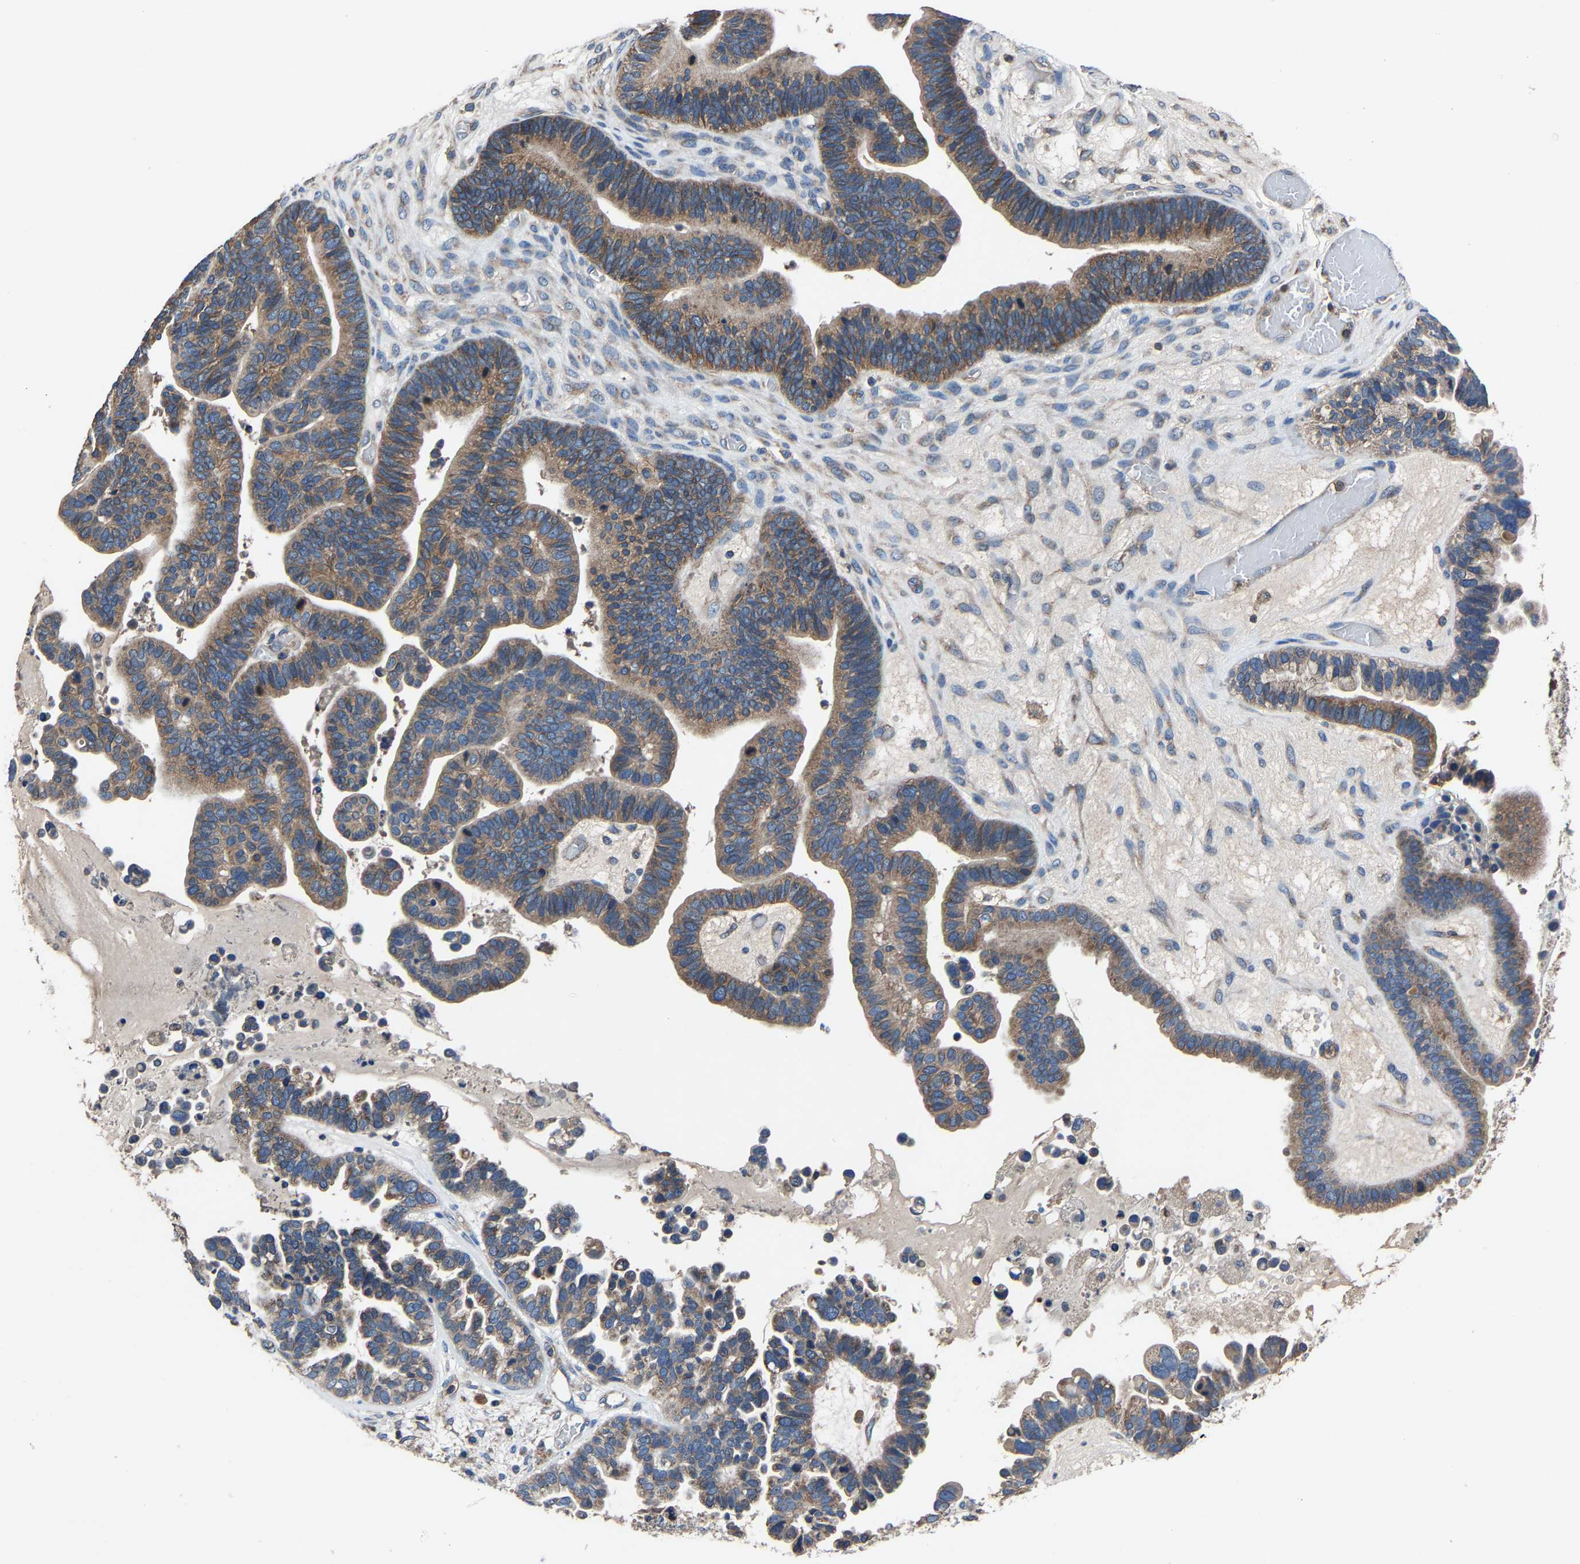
{"staining": {"intensity": "moderate", "quantity": ">75%", "location": "cytoplasmic/membranous"}, "tissue": "ovarian cancer", "cell_type": "Tumor cells", "image_type": "cancer", "snomed": [{"axis": "morphology", "description": "Cystadenocarcinoma, serous, NOS"}, {"axis": "topography", "description": "Ovary"}], "caption": "This micrograph displays ovarian cancer stained with IHC to label a protein in brown. The cytoplasmic/membranous of tumor cells show moderate positivity for the protein. Nuclei are counter-stained blue.", "gene": "KIAA1958", "patient": {"sex": "female", "age": 56}}